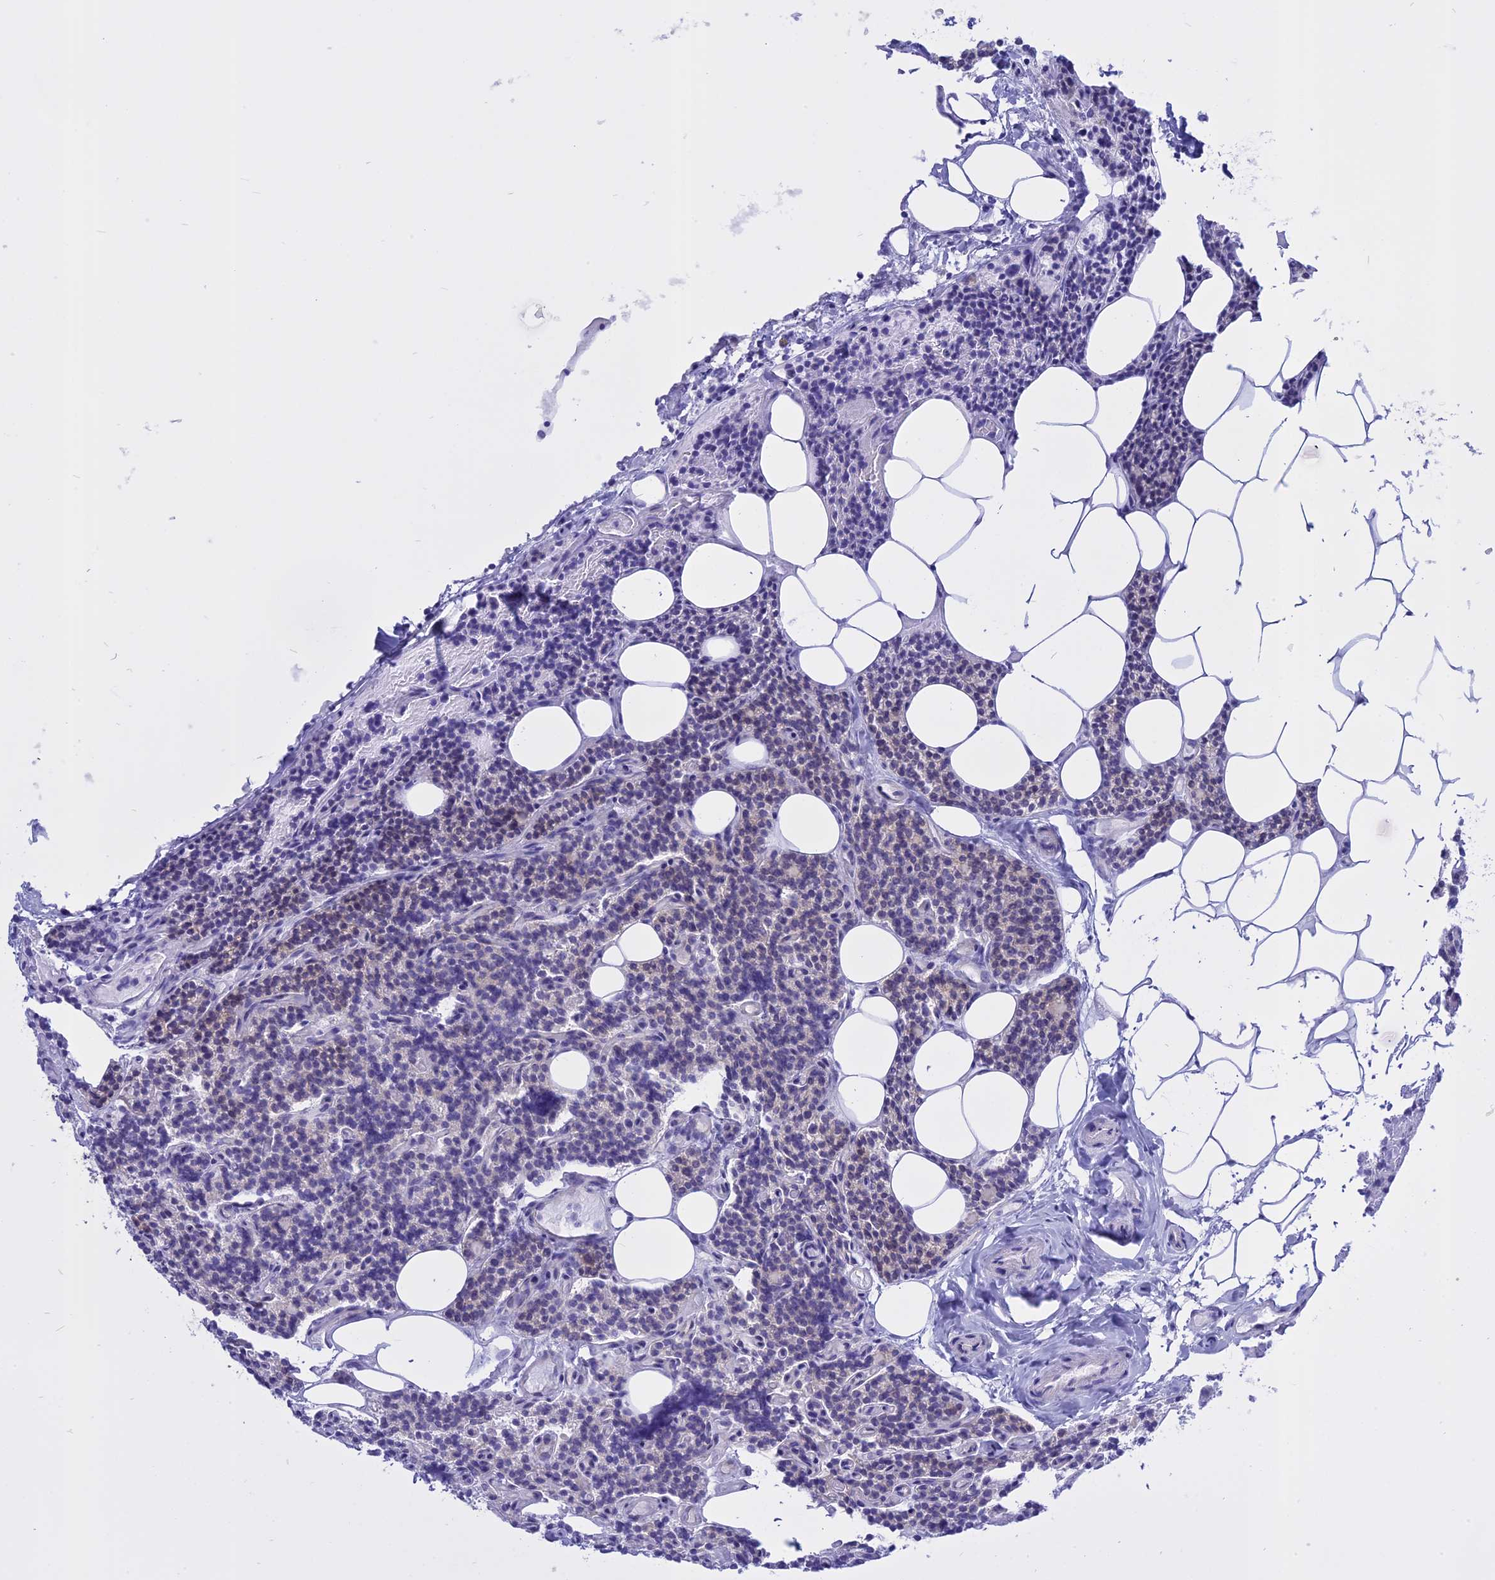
{"staining": {"intensity": "weak", "quantity": "<25%", "location": "cytoplasmic/membranous"}, "tissue": "parathyroid gland", "cell_type": "Glandular cells", "image_type": "normal", "snomed": [{"axis": "morphology", "description": "Normal tissue, NOS"}, {"axis": "topography", "description": "Parathyroid gland"}], "caption": "A micrograph of parathyroid gland stained for a protein shows no brown staining in glandular cells. (DAB immunohistochemistry visualized using brightfield microscopy, high magnification).", "gene": "AHCYL1", "patient": {"sex": "female", "age": 43}}